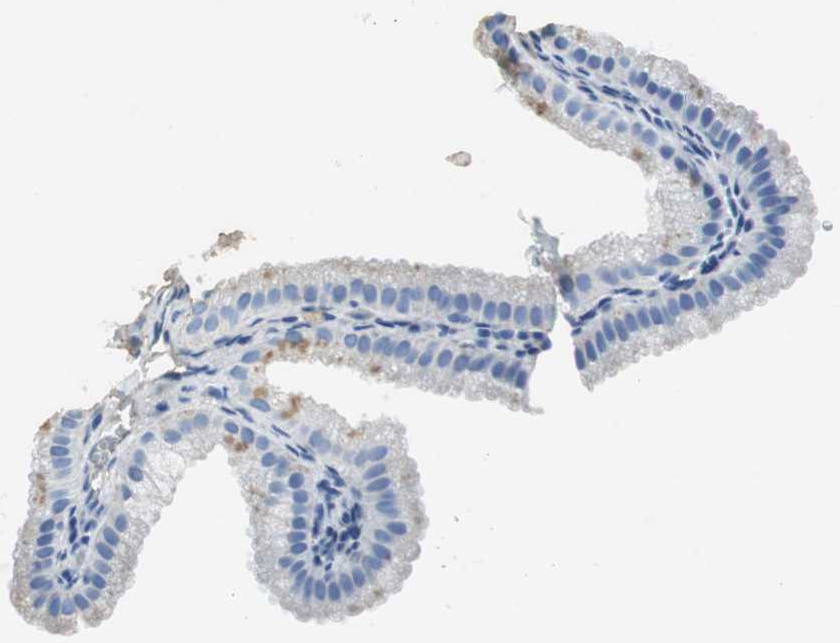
{"staining": {"intensity": "weak", "quantity": "<25%", "location": "cytoplasmic/membranous"}, "tissue": "gallbladder", "cell_type": "Glandular cells", "image_type": "normal", "snomed": [{"axis": "morphology", "description": "Normal tissue, NOS"}, {"axis": "topography", "description": "Gallbladder"}], "caption": "IHC photomicrograph of normal gallbladder: gallbladder stained with DAB demonstrates no significant protein staining in glandular cells.", "gene": "VBP1", "patient": {"sex": "female", "age": 64}}